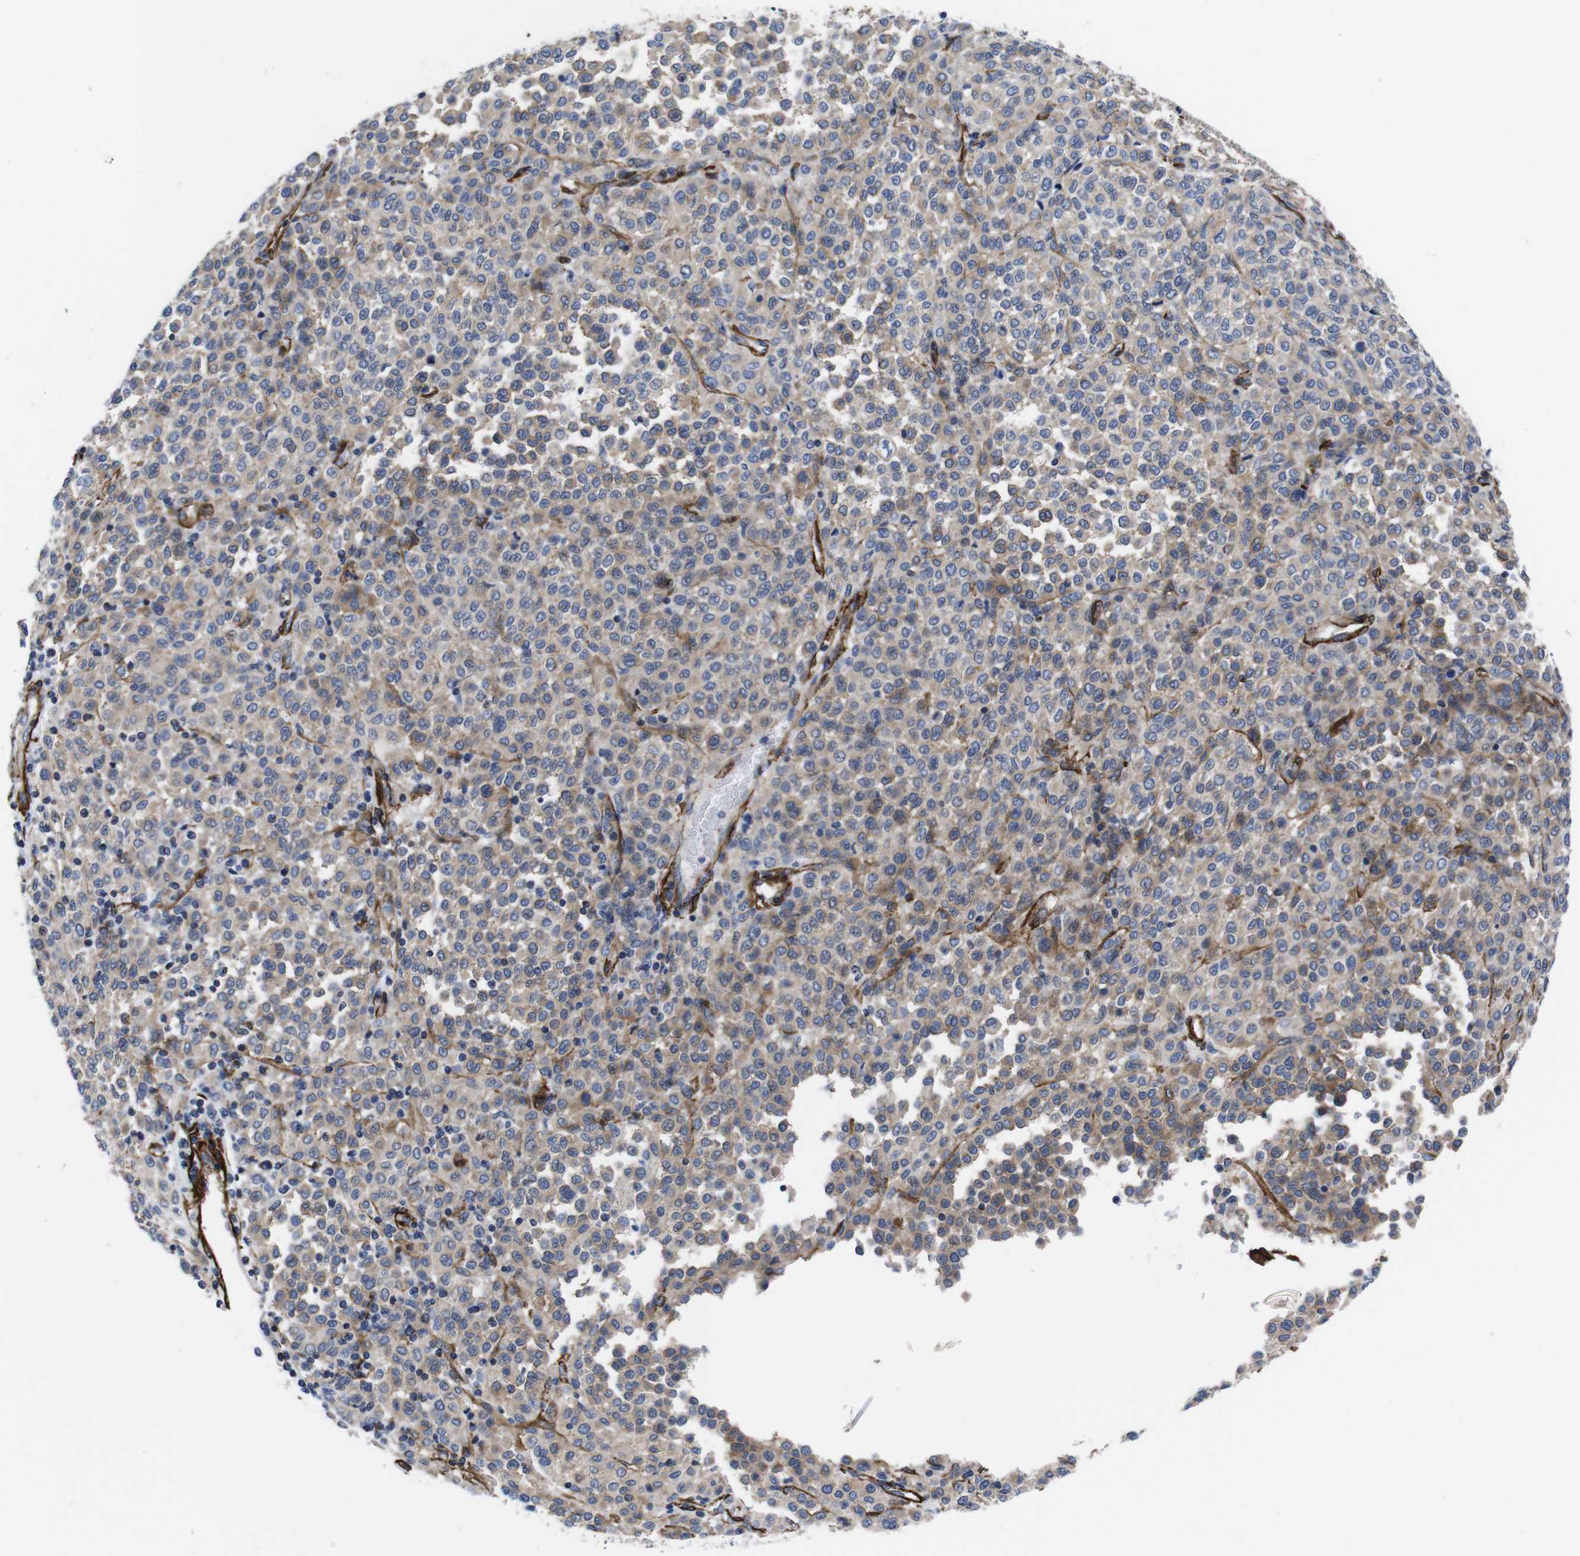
{"staining": {"intensity": "weak", "quantity": ">75%", "location": "cytoplasmic/membranous"}, "tissue": "melanoma", "cell_type": "Tumor cells", "image_type": "cancer", "snomed": [{"axis": "morphology", "description": "Malignant melanoma, Metastatic site"}, {"axis": "topography", "description": "Pancreas"}], "caption": "DAB (3,3'-diaminobenzidine) immunohistochemical staining of malignant melanoma (metastatic site) demonstrates weak cytoplasmic/membranous protein expression in approximately >75% of tumor cells.", "gene": "WNT10A", "patient": {"sex": "female", "age": 30}}